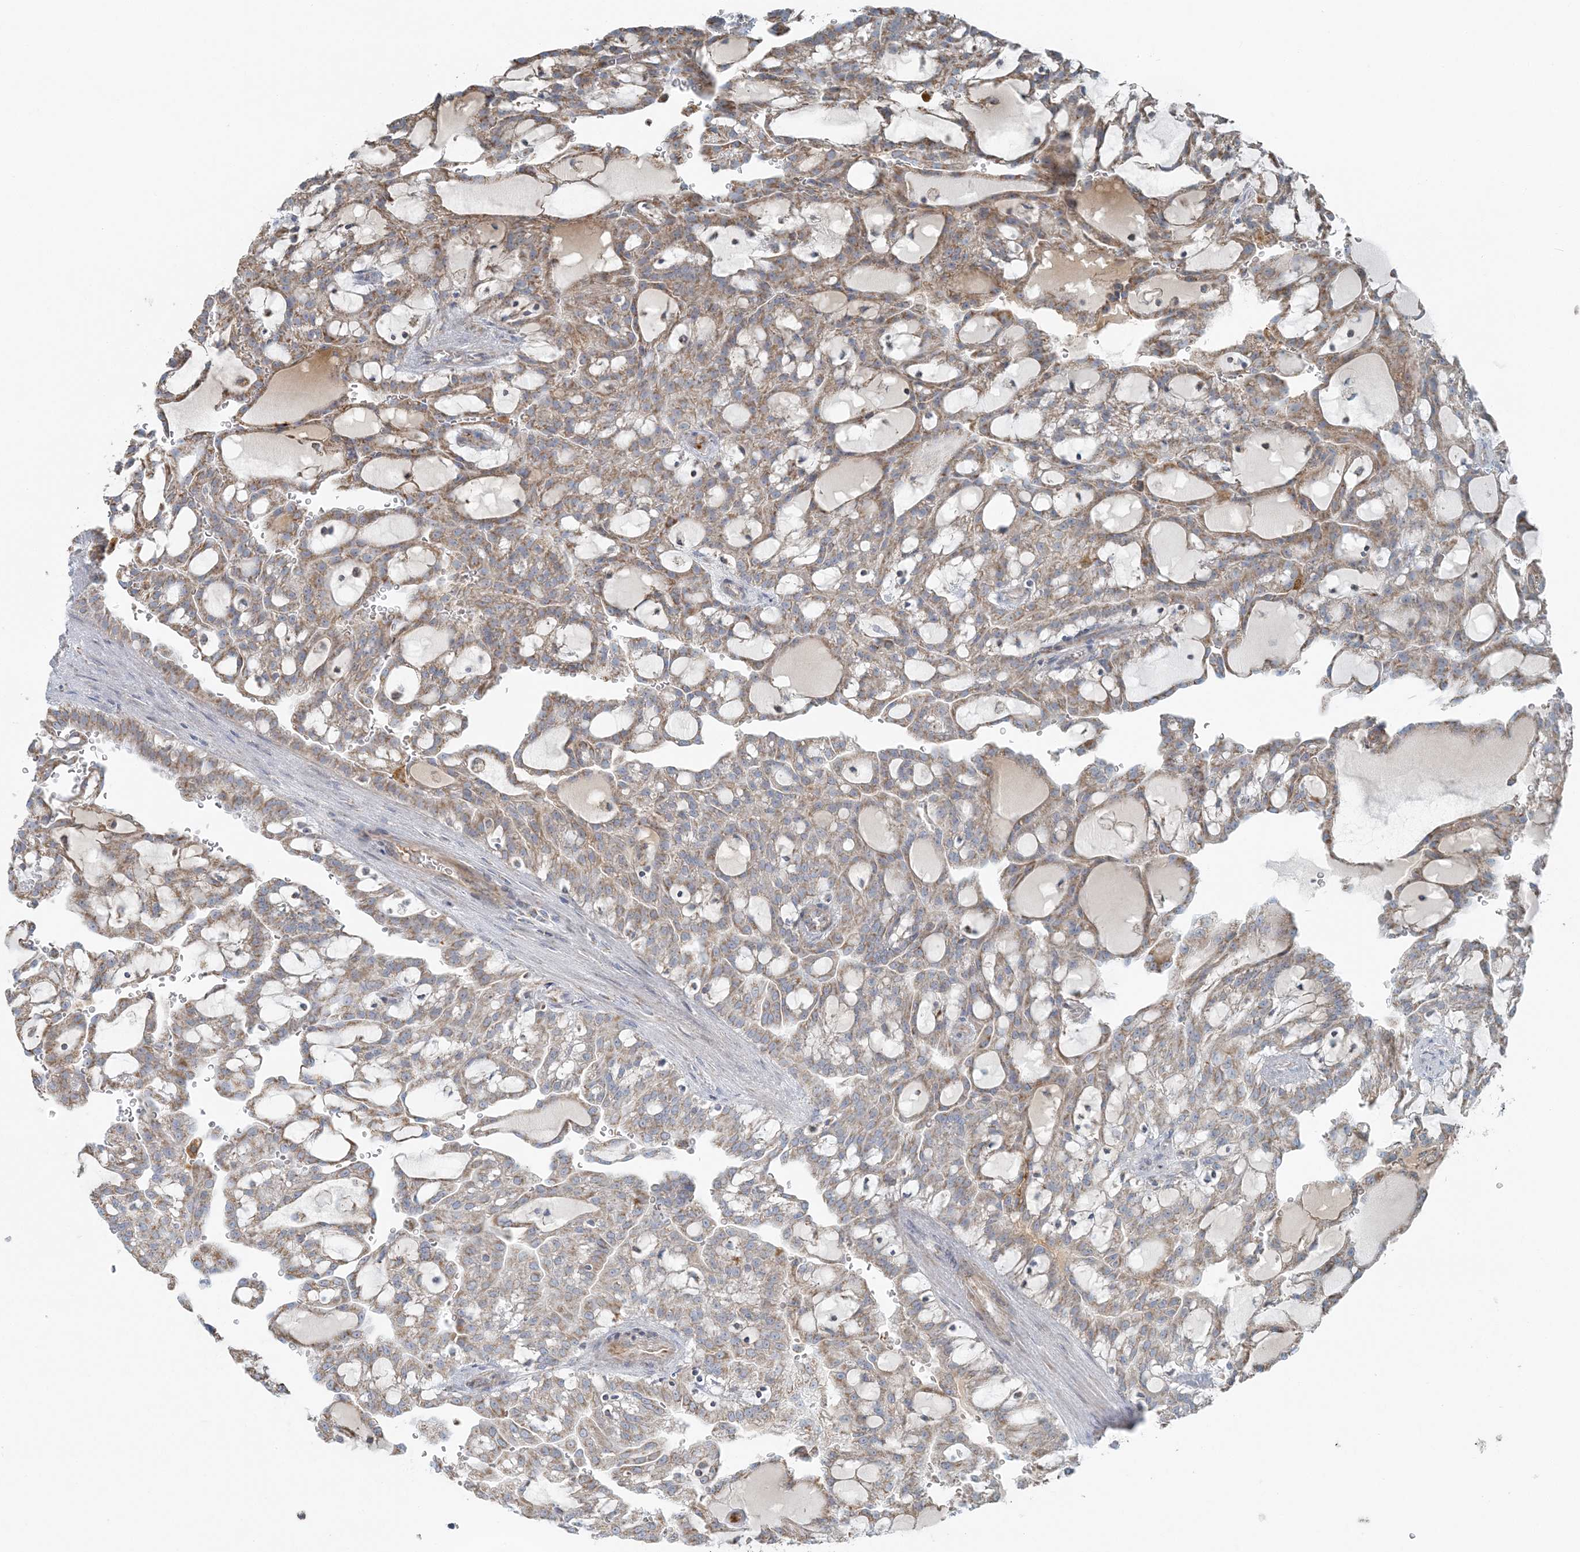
{"staining": {"intensity": "moderate", "quantity": ">75%", "location": "cytoplasmic/membranous"}, "tissue": "renal cancer", "cell_type": "Tumor cells", "image_type": "cancer", "snomed": [{"axis": "morphology", "description": "Adenocarcinoma, NOS"}, {"axis": "topography", "description": "Kidney"}], "caption": "Immunohistochemical staining of human renal cancer reveals moderate cytoplasmic/membranous protein staining in approximately >75% of tumor cells.", "gene": "SLC22A16", "patient": {"sex": "male", "age": 63}}